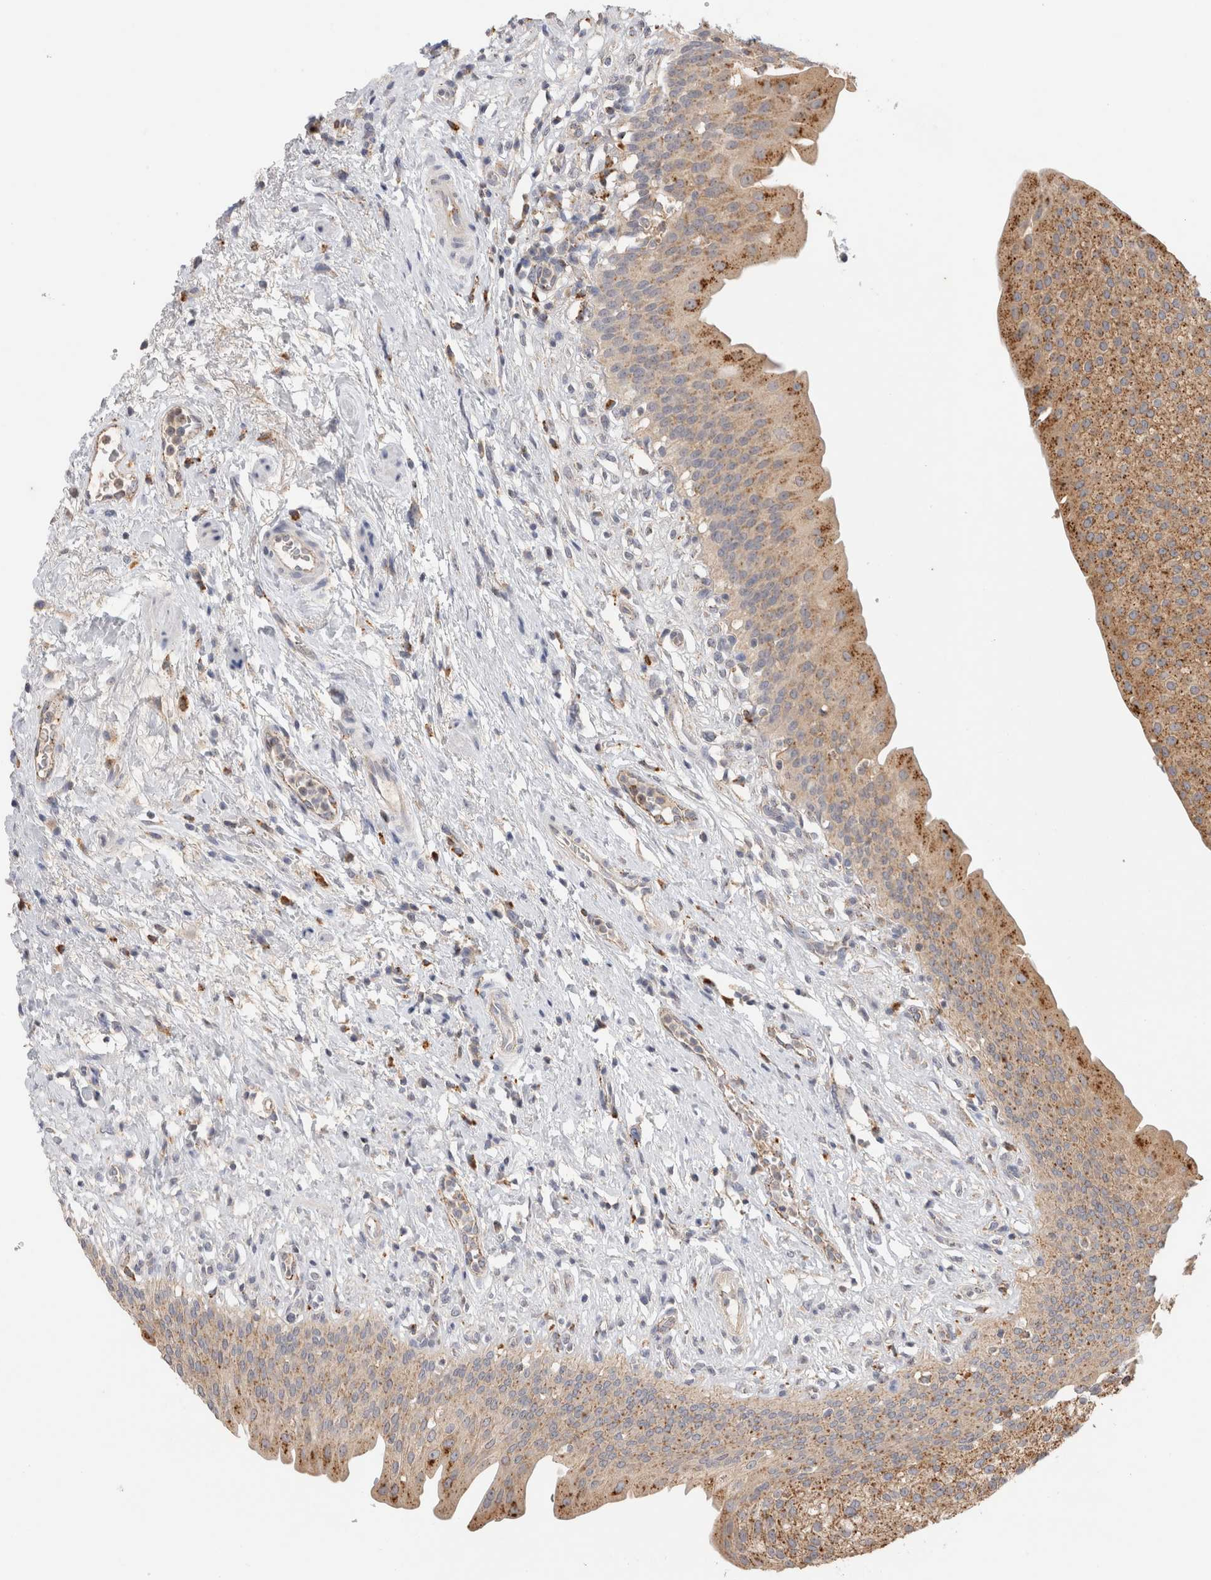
{"staining": {"intensity": "moderate", "quantity": ">75%", "location": "cytoplasmic/membranous"}, "tissue": "urothelial cancer", "cell_type": "Tumor cells", "image_type": "cancer", "snomed": [{"axis": "morphology", "description": "Normal tissue, NOS"}, {"axis": "morphology", "description": "Urothelial carcinoma, Low grade"}, {"axis": "topography", "description": "Smooth muscle"}, {"axis": "topography", "description": "Urinary bladder"}], "caption": "This histopathology image demonstrates immunohistochemistry staining of low-grade urothelial carcinoma, with medium moderate cytoplasmic/membranous staining in approximately >75% of tumor cells.", "gene": "GNS", "patient": {"sex": "male", "age": 60}}